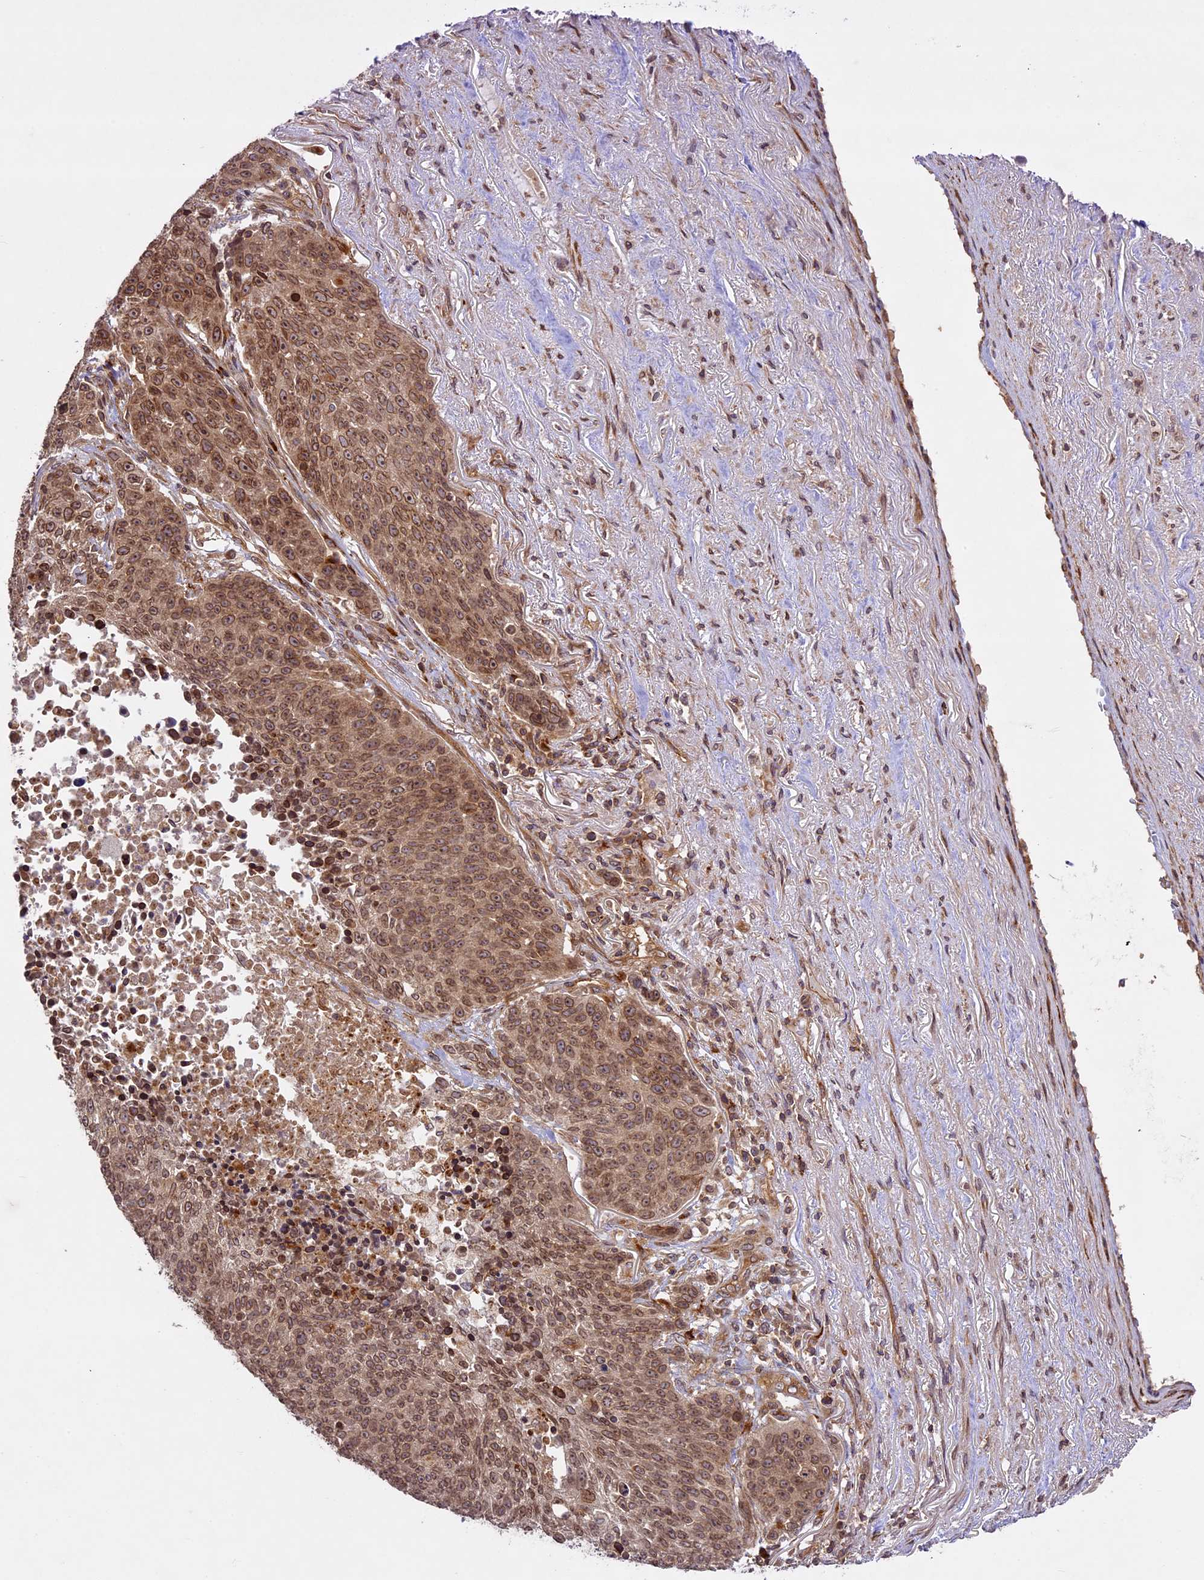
{"staining": {"intensity": "moderate", "quantity": ">75%", "location": "cytoplasmic/membranous,nuclear"}, "tissue": "lung cancer", "cell_type": "Tumor cells", "image_type": "cancer", "snomed": [{"axis": "morphology", "description": "Normal tissue, NOS"}, {"axis": "morphology", "description": "Squamous cell carcinoma, NOS"}, {"axis": "topography", "description": "Lymph node"}, {"axis": "topography", "description": "Lung"}], "caption": "About >75% of tumor cells in human lung squamous cell carcinoma reveal moderate cytoplasmic/membranous and nuclear protein expression as visualized by brown immunohistochemical staining.", "gene": "DGKH", "patient": {"sex": "male", "age": 66}}